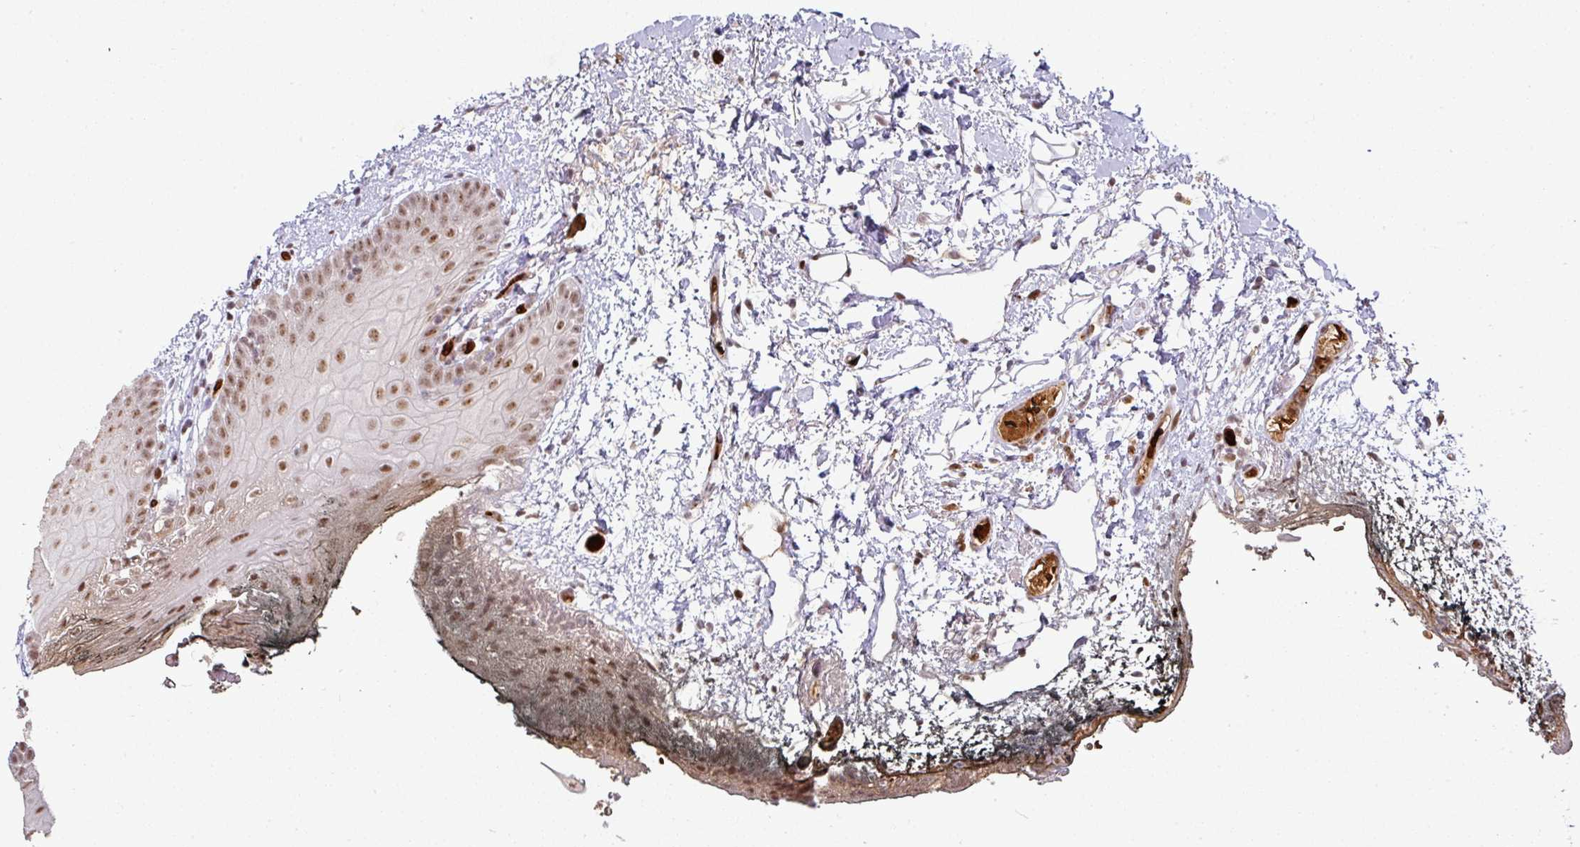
{"staining": {"intensity": "moderate", "quantity": ">75%", "location": "nuclear"}, "tissue": "oral mucosa", "cell_type": "Squamous epithelial cells", "image_type": "normal", "snomed": [{"axis": "morphology", "description": "Normal tissue, NOS"}, {"axis": "morphology", "description": "Squamous cell carcinoma, NOS"}, {"axis": "topography", "description": "Oral tissue"}, {"axis": "topography", "description": "Head-Neck"}], "caption": "Protein expression analysis of benign human oral mucosa reveals moderate nuclear positivity in about >75% of squamous epithelial cells. The staining is performed using DAB brown chromogen to label protein expression. The nuclei are counter-stained blue using hematoxylin.", "gene": "NEIL1", "patient": {"sex": "female", "age": 81}}